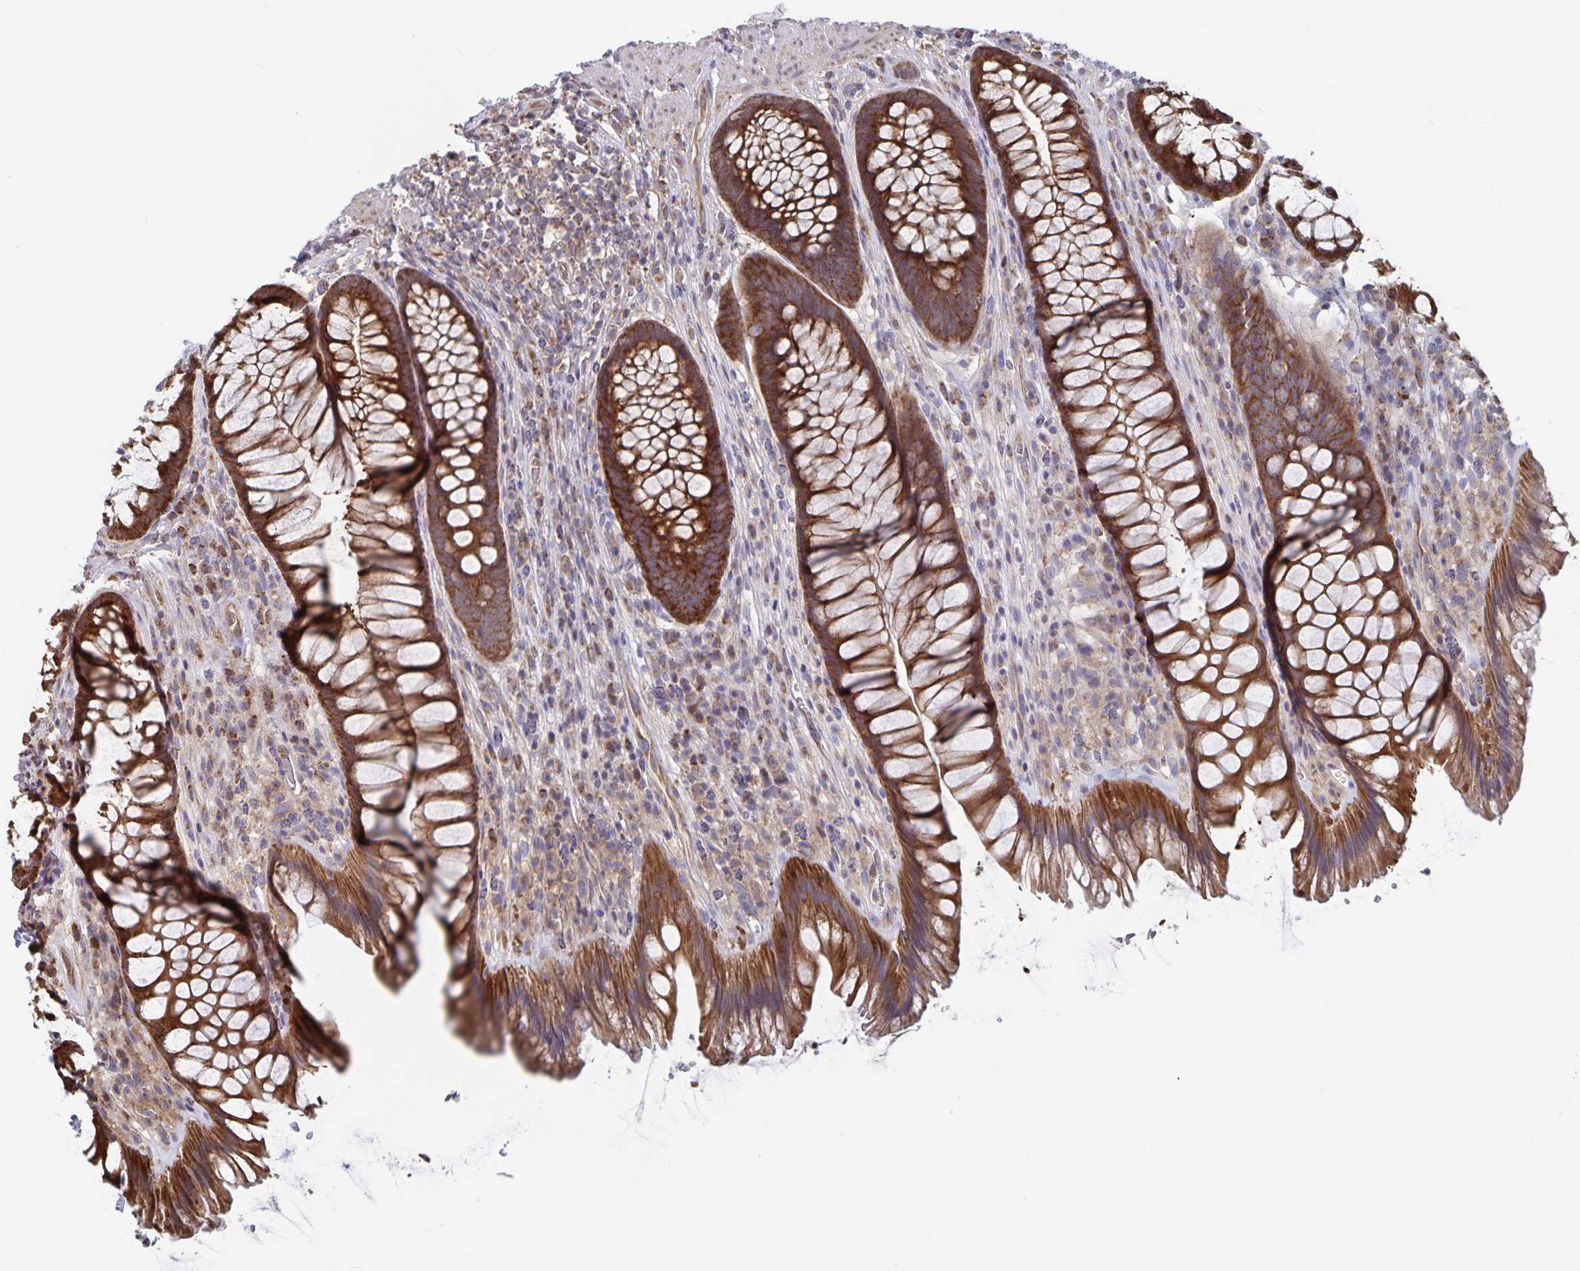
{"staining": {"intensity": "strong", "quantity": ">75%", "location": "cytoplasmic/membranous"}, "tissue": "rectum", "cell_type": "Glandular cells", "image_type": "normal", "snomed": [{"axis": "morphology", "description": "Normal tissue, NOS"}, {"axis": "topography", "description": "Rectum"}], "caption": "This photomicrograph exhibits immunohistochemistry staining of unremarkable rectum, with high strong cytoplasmic/membranous expression in approximately >75% of glandular cells.", "gene": "ACACA", "patient": {"sex": "male", "age": 53}}